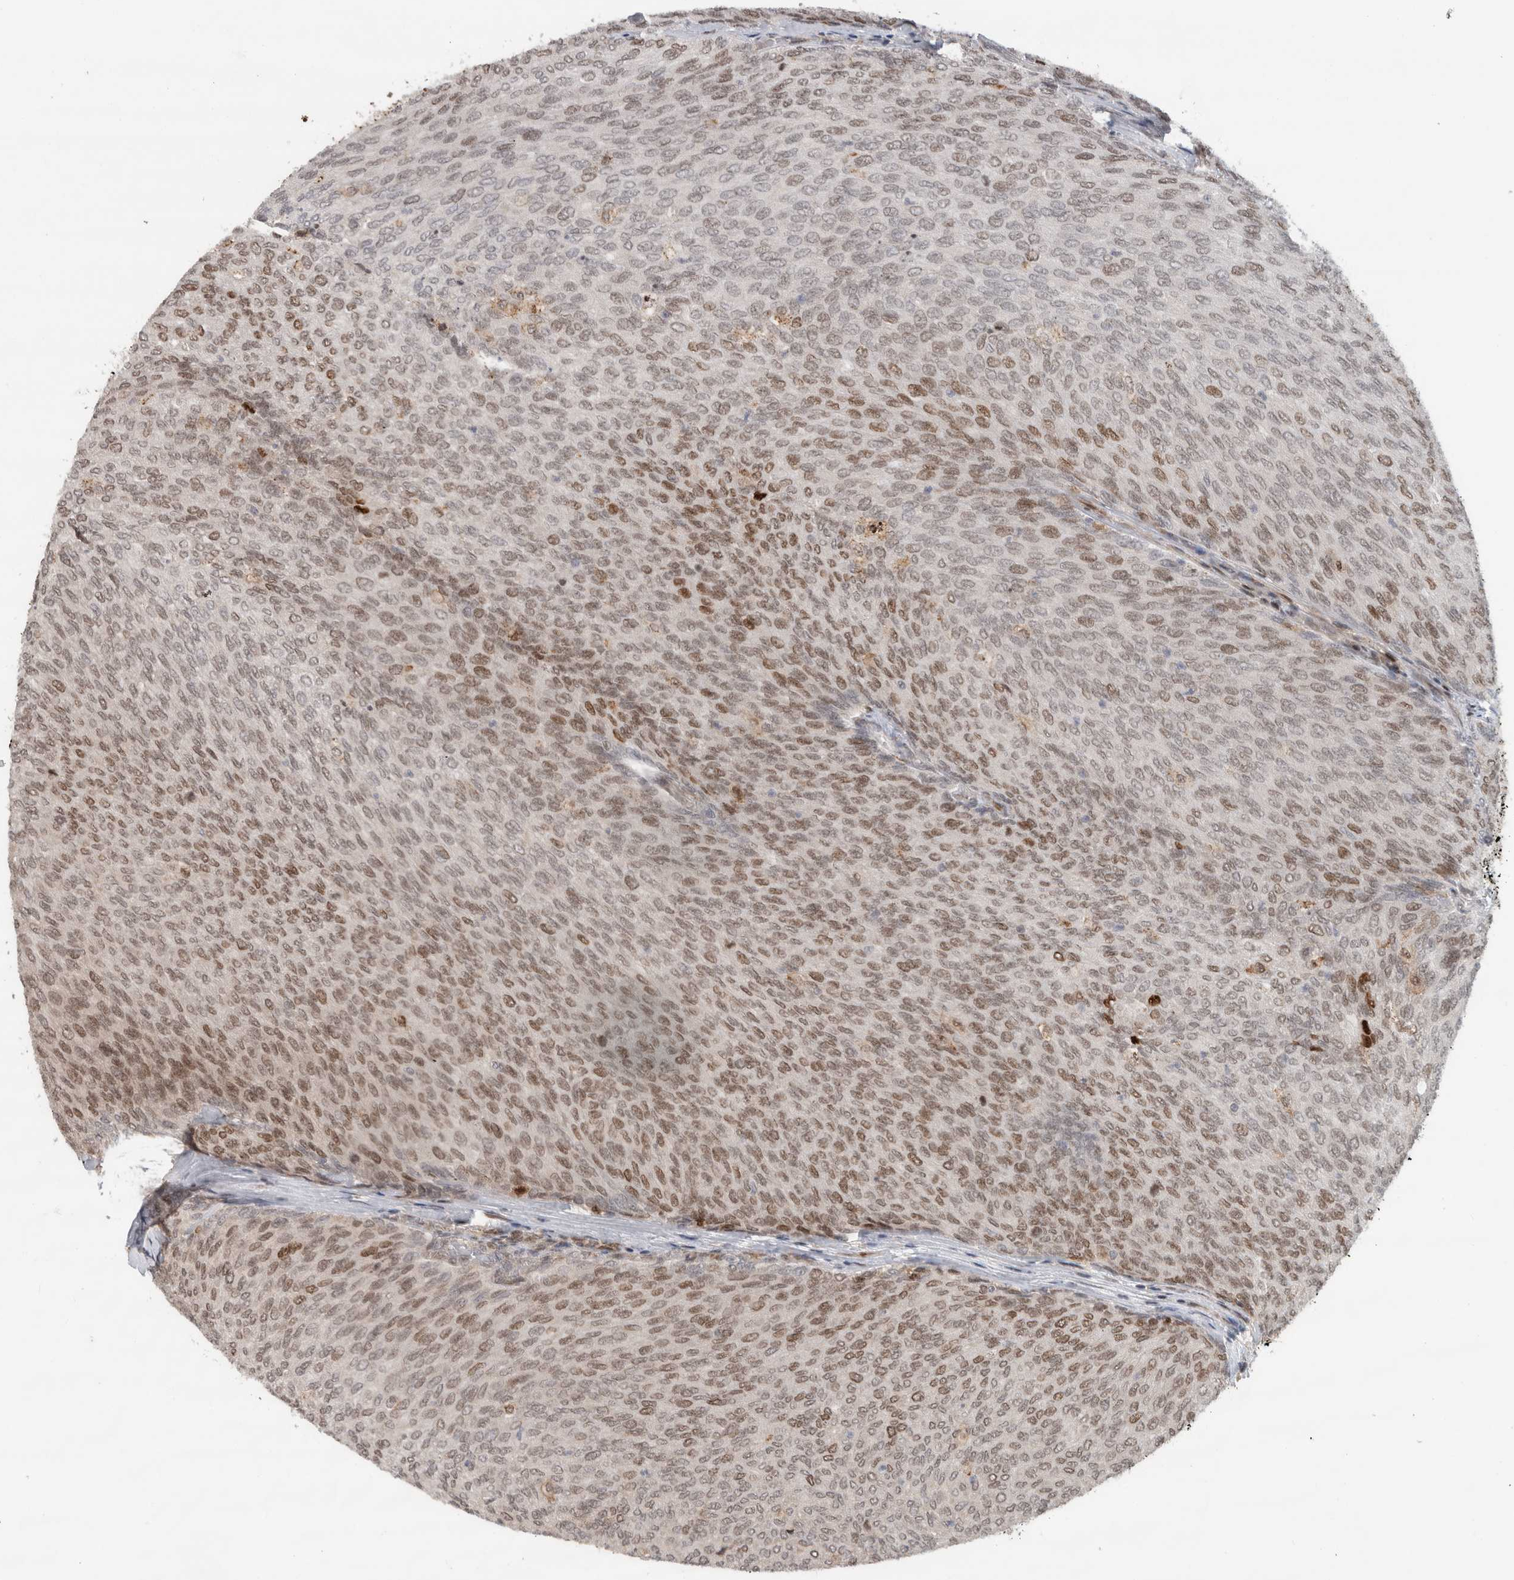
{"staining": {"intensity": "moderate", "quantity": ">75%", "location": "cytoplasmic/membranous,nuclear"}, "tissue": "urothelial cancer", "cell_type": "Tumor cells", "image_type": "cancer", "snomed": [{"axis": "morphology", "description": "Urothelial carcinoma, Low grade"}, {"axis": "topography", "description": "Urinary bladder"}], "caption": "Low-grade urothelial carcinoma tissue displays moderate cytoplasmic/membranous and nuclear staining in about >75% of tumor cells, visualized by immunohistochemistry. (brown staining indicates protein expression, while blue staining denotes nuclei).", "gene": "INSRR", "patient": {"sex": "female", "age": 79}}